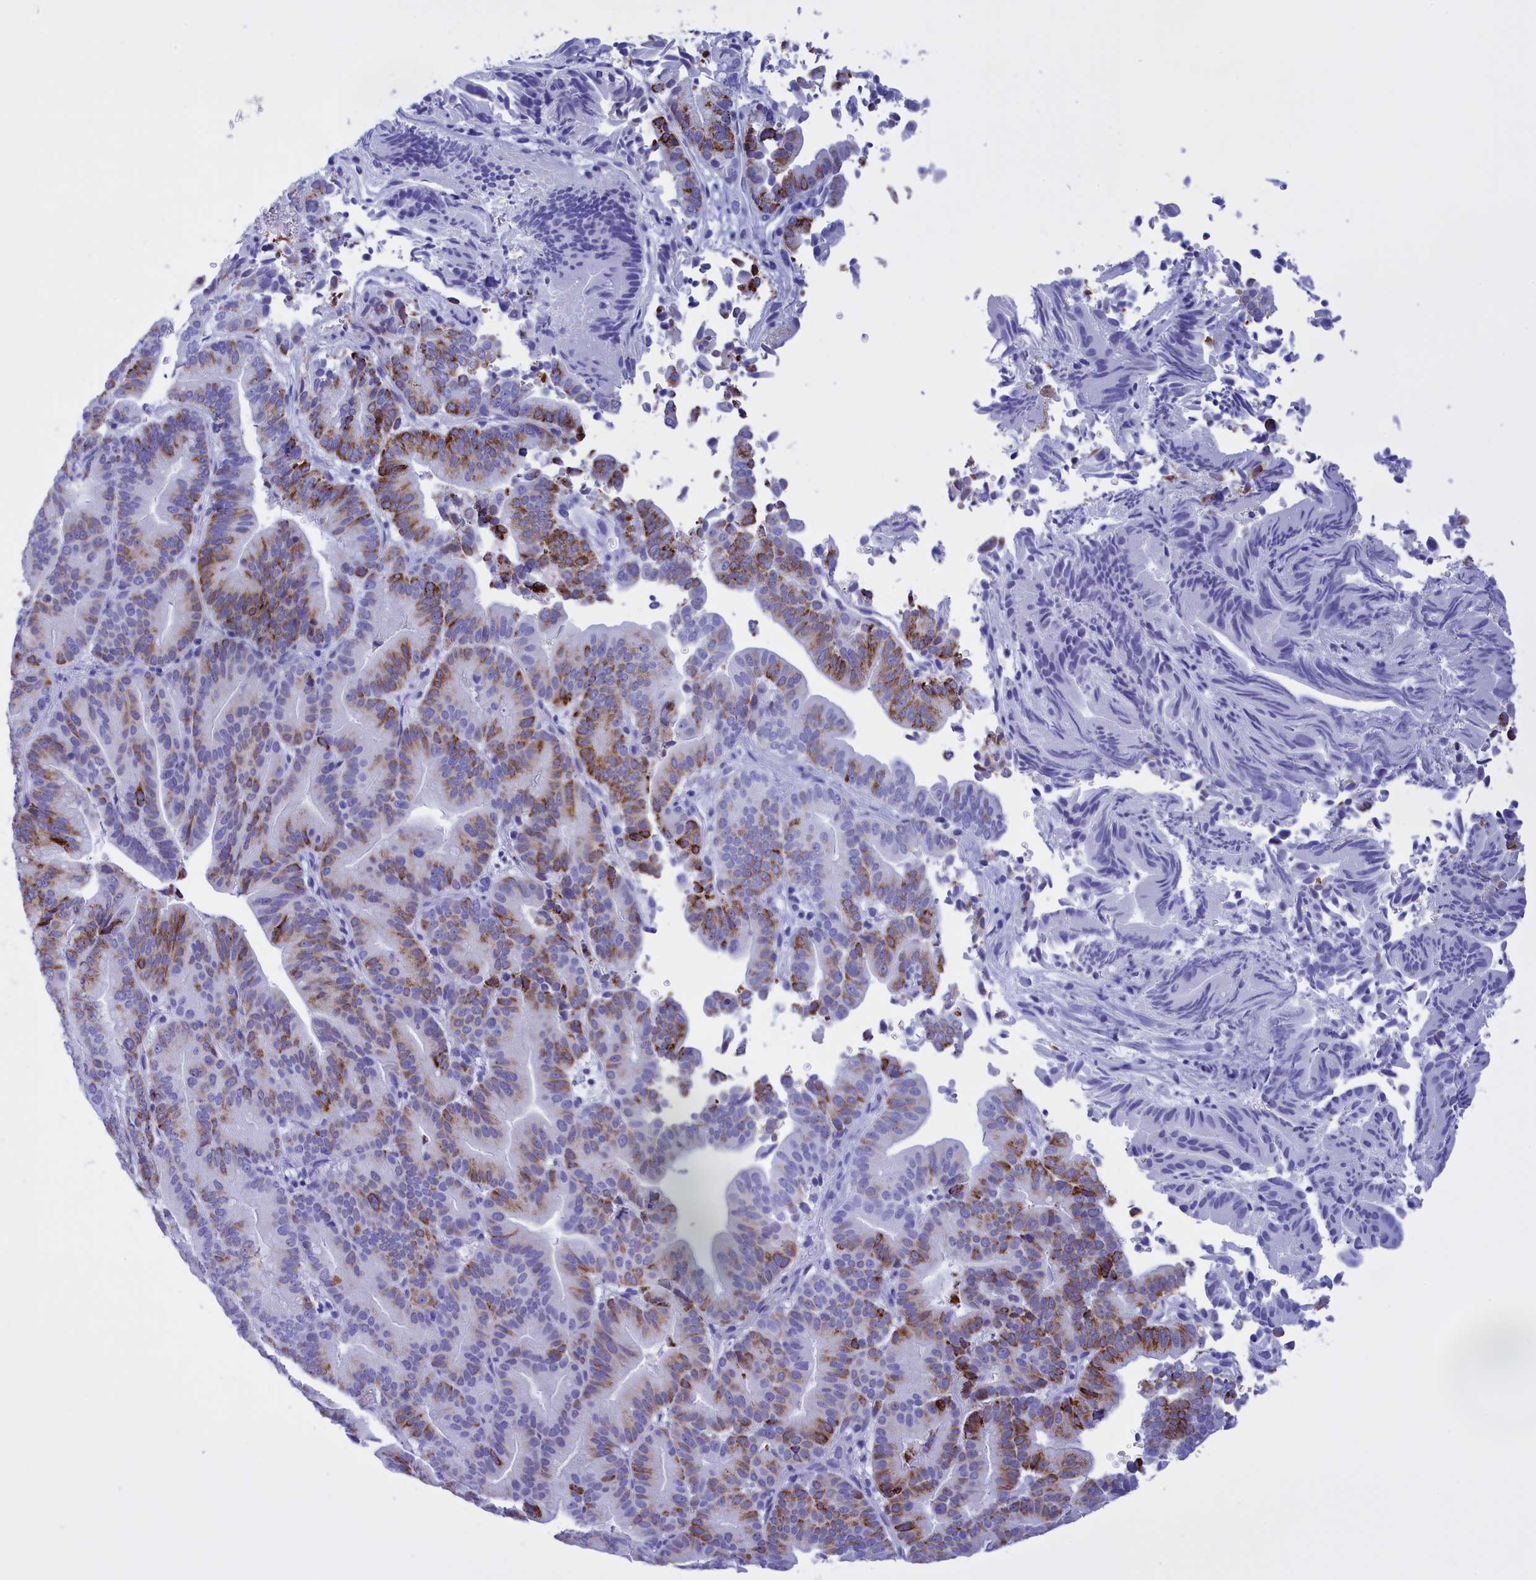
{"staining": {"intensity": "moderate", "quantity": "25%-75%", "location": "cytoplasmic/membranous"}, "tissue": "liver cancer", "cell_type": "Tumor cells", "image_type": "cancer", "snomed": [{"axis": "morphology", "description": "Cholangiocarcinoma"}, {"axis": "topography", "description": "Liver"}], "caption": "Tumor cells exhibit medium levels of moderate cytoplasmic/membranous expression in approximately 25%-75% of cells in liver cancer (cholangiocarcinoma).", "gene": "BRI3", "patient": {"sex": "female", "age": 75}}